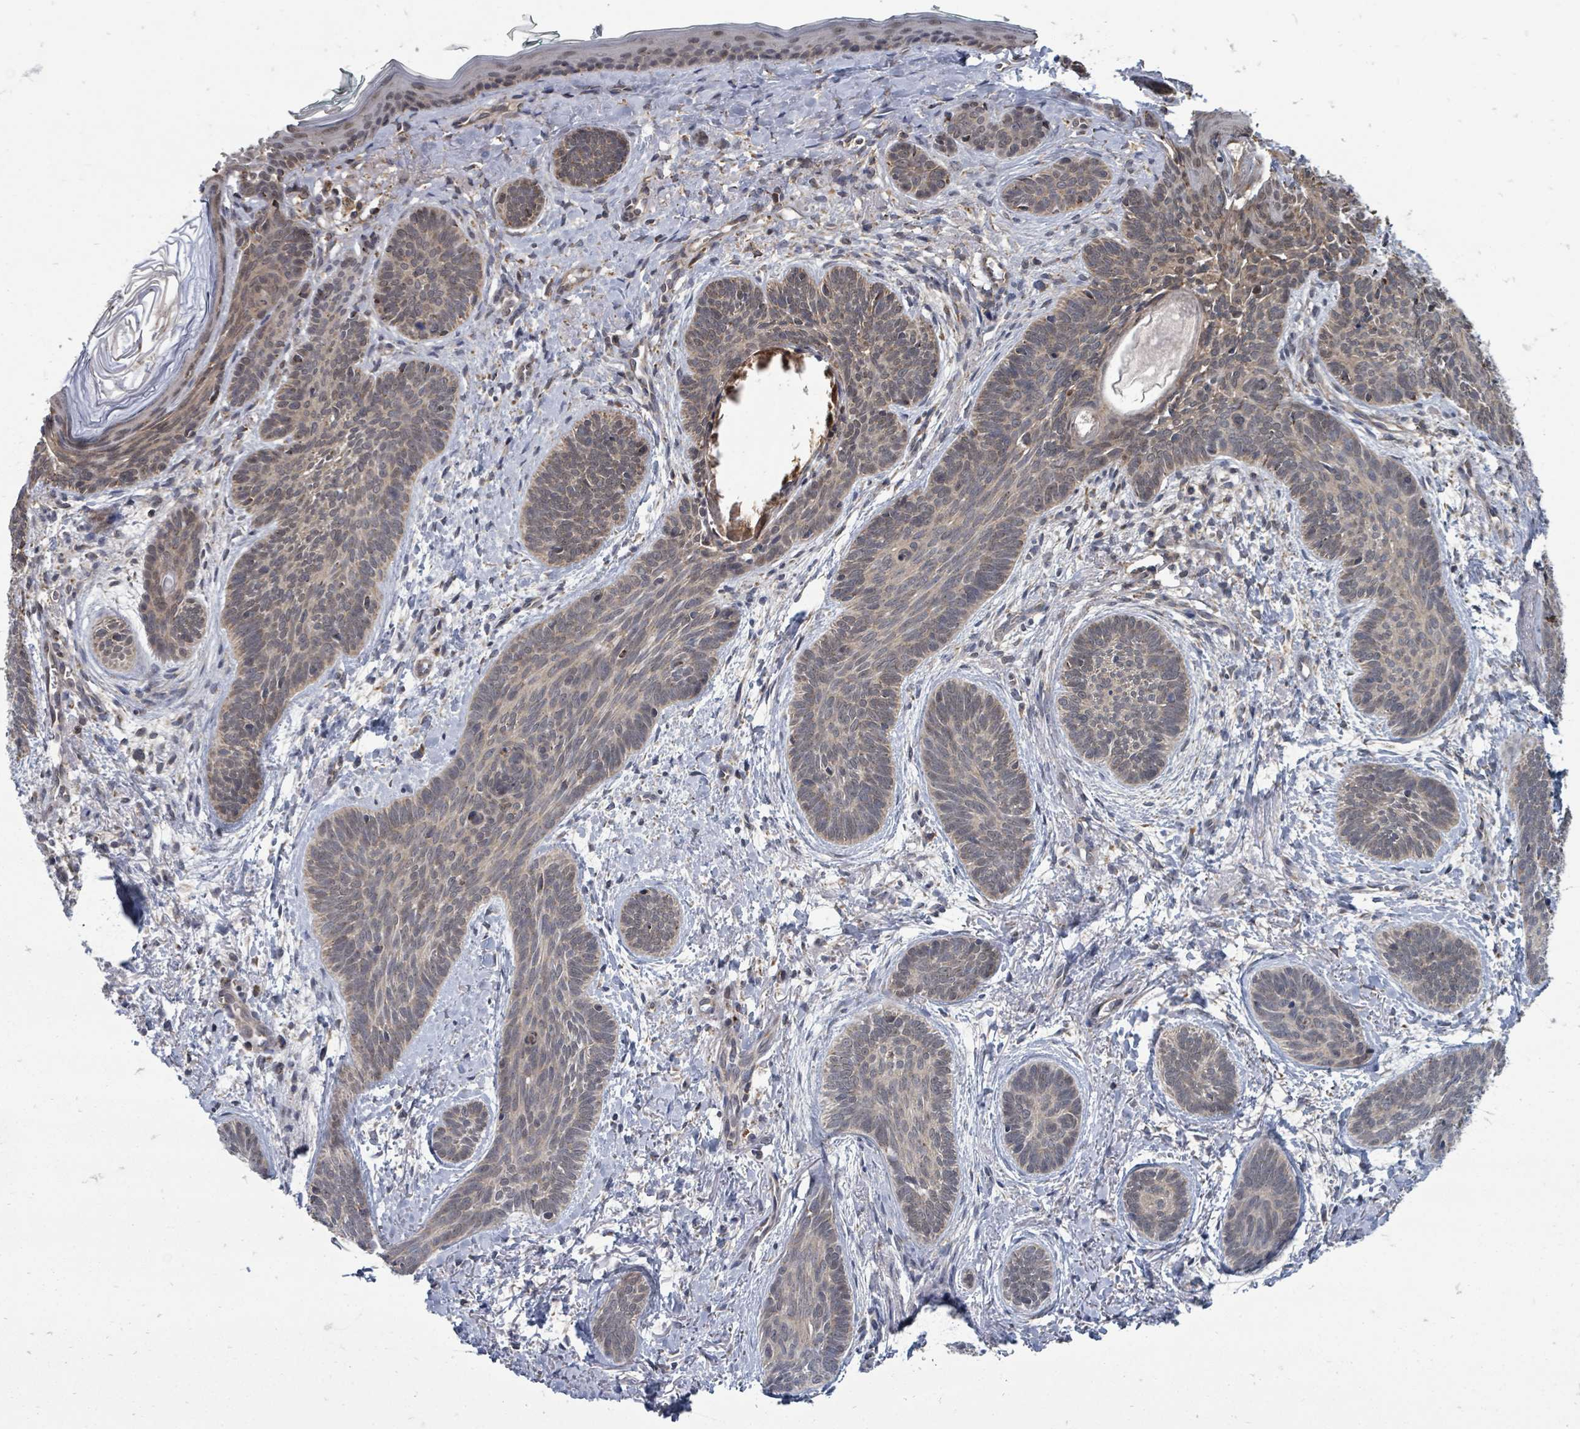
{"staining": {"intensity": "weak", "quantity": "<25%", "location": "cytoplasmic/membranous"}, "tissue": "skin cancer", "cell_type": "Tumor cells", "image_type": "cancer", "snomed": [{"axis": "morphology", "description": "Basal cell carcinoma"}, {"axis": "topography", "description": "Skin"}], "caption": "This is an immunohistochemistry micrograph of skin cancer (basal cell carcinoma). There is no positivity in tumor cells.", "gene": "MAGOHB", "patient": {"sex": "female", "age": 81}}